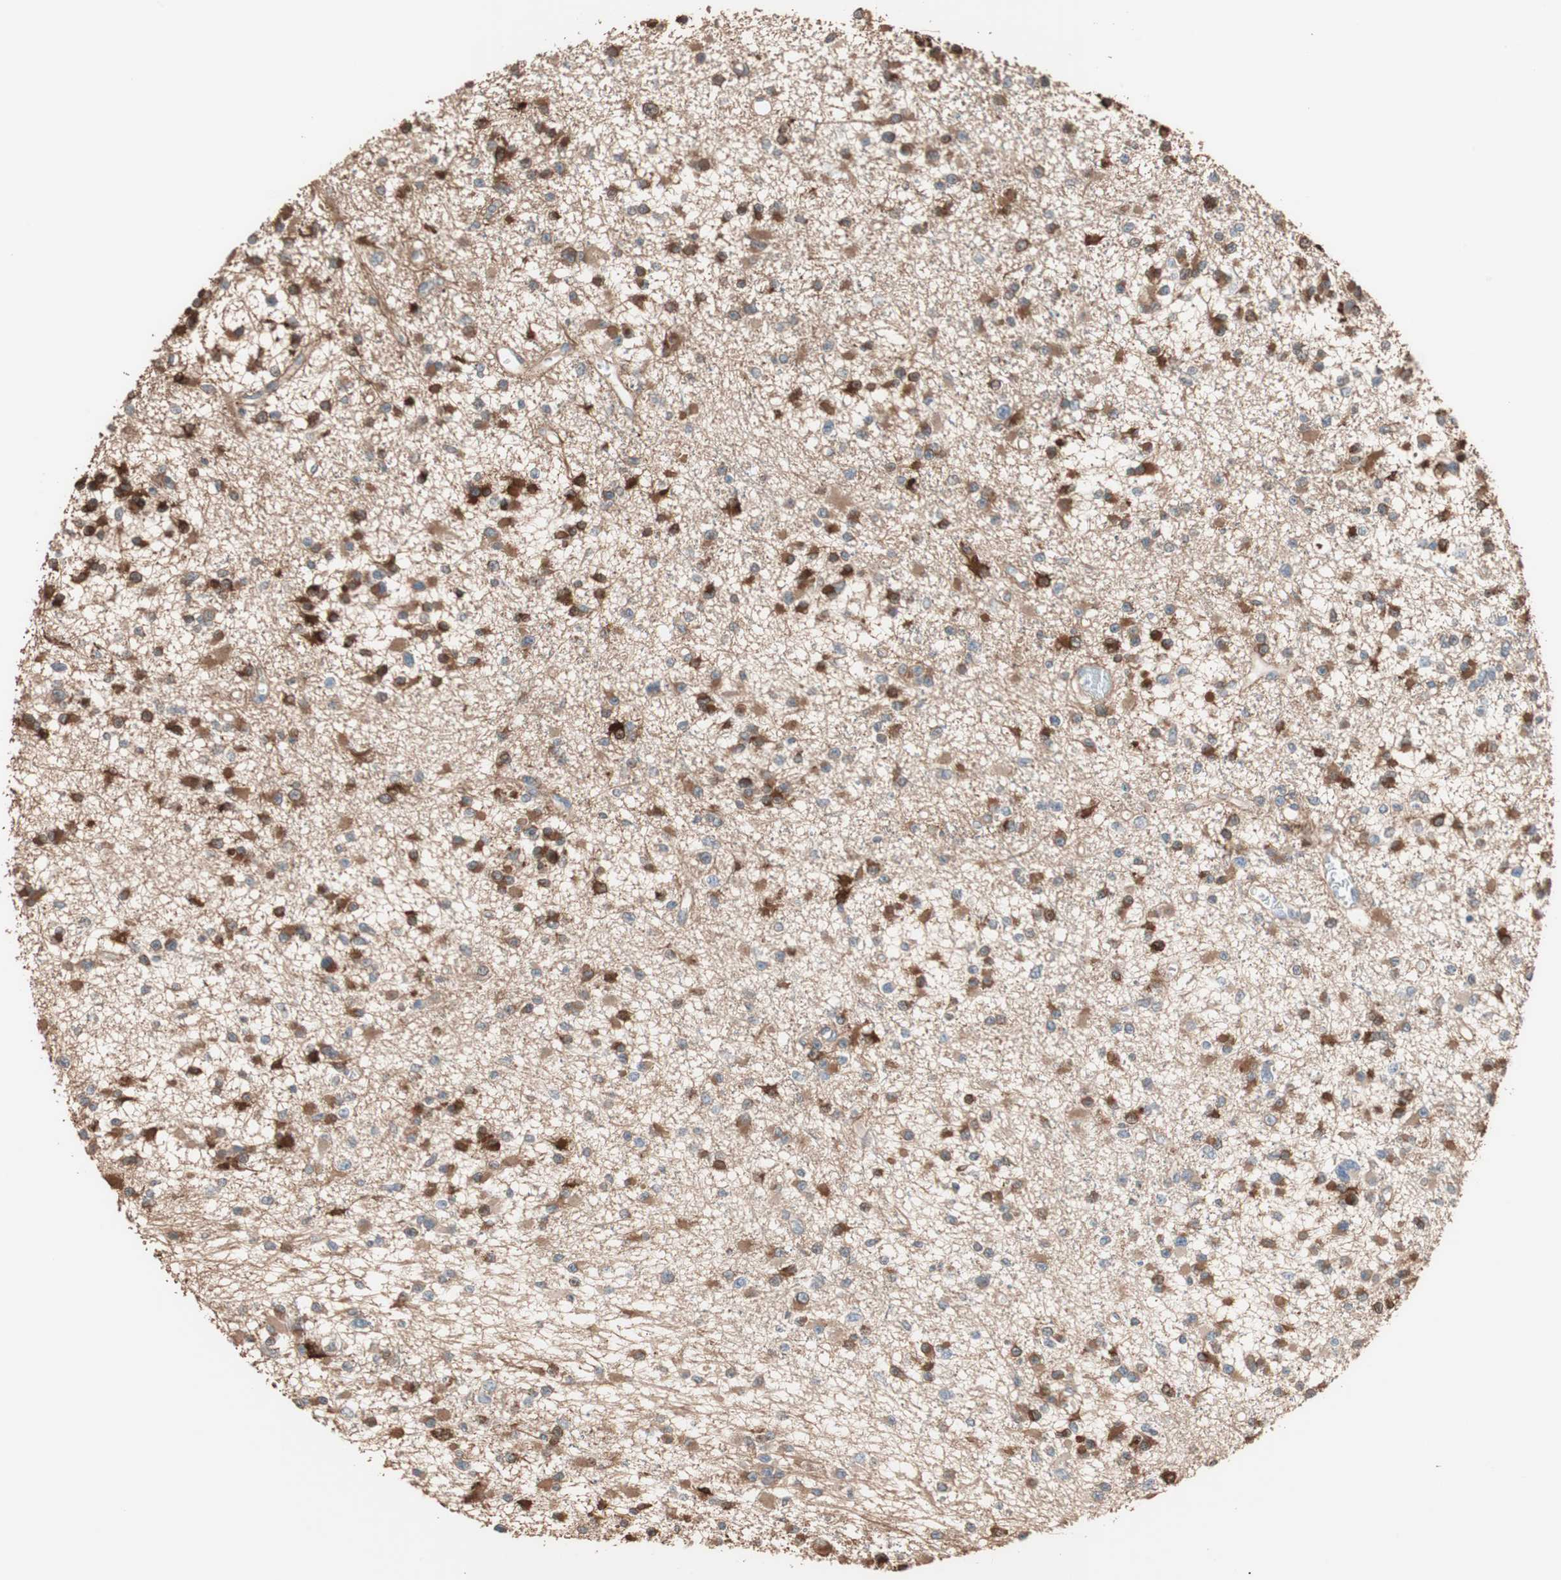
{"staining": {"intensity": "strong", "quantity": ">75%", "location": "cytoplasmic/membranous"}, "tissue": "glioma", "cell_type": "Tumor cells", "image_type": "cancer", "snomed": [{"axis": "morphology", "description": "Glioma, malignant, Low grade"}, {"axis": "topography", "description": "Brain"}], "caption": "Immunohistochemistry (IHC) (DAB) staining of malignant low-grade glioma reveals strong cytoplasmic/membranous protein expression in approximately >75% of tumor cells.", "gene": "CCT3", "patient": {"sex": "female", "age": 22}}